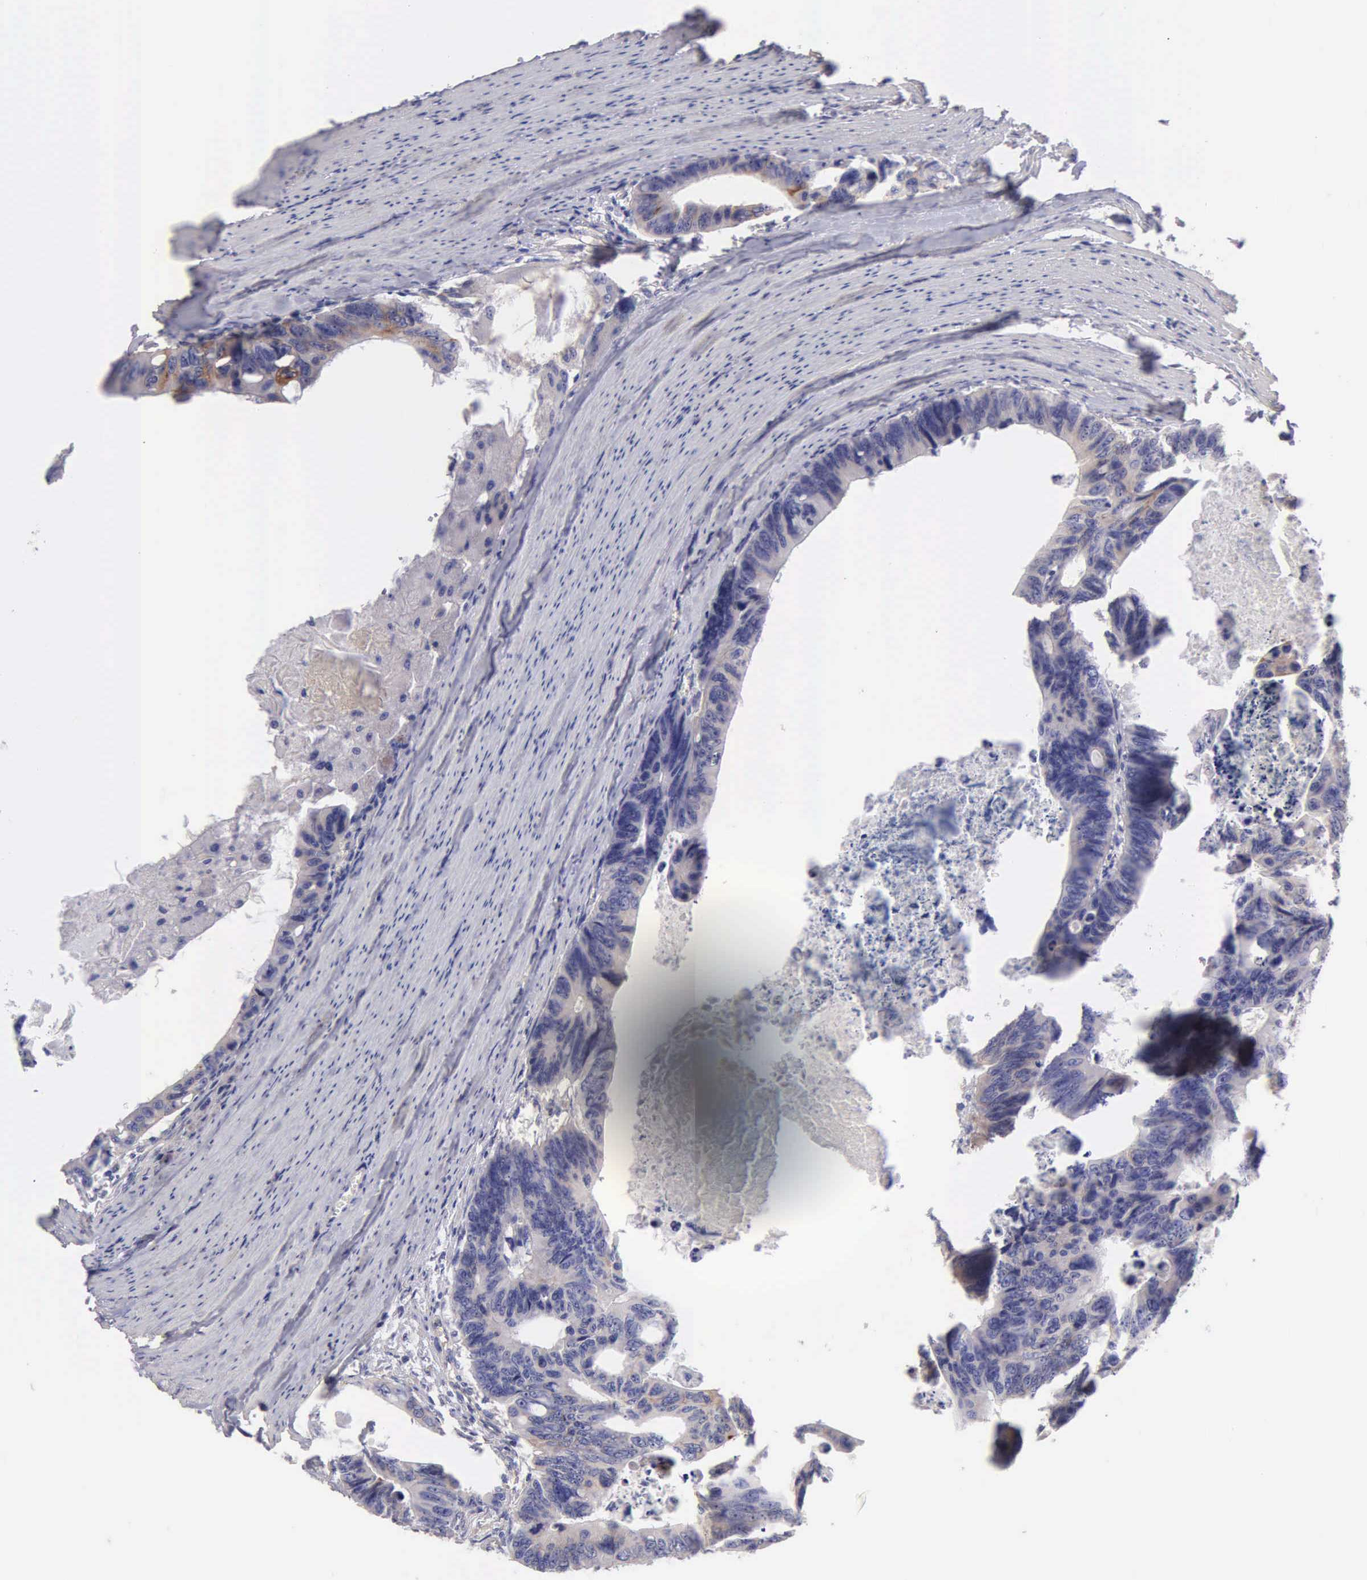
{"staining": {"intensity": "moderate", "quantity": "25%-75%", "location": "cytoplasmic/membranous"}, "tissue": "colorectal cancer", "cell_type": "Tumor cells", "image_type": "cancer", "snomed": [{"axis": "morphology", "description": "Adenocarcinoma, NOS"}, {"axis": "topography", "description": "Colon"}], "caption": "A brown stain highlights moderate cytoplasmic/membranous expression of a protein in adenocarcinoma (colorectal) tumor cells.", "gene": "APP", "patient": {"sex": "female", "age": 55}}